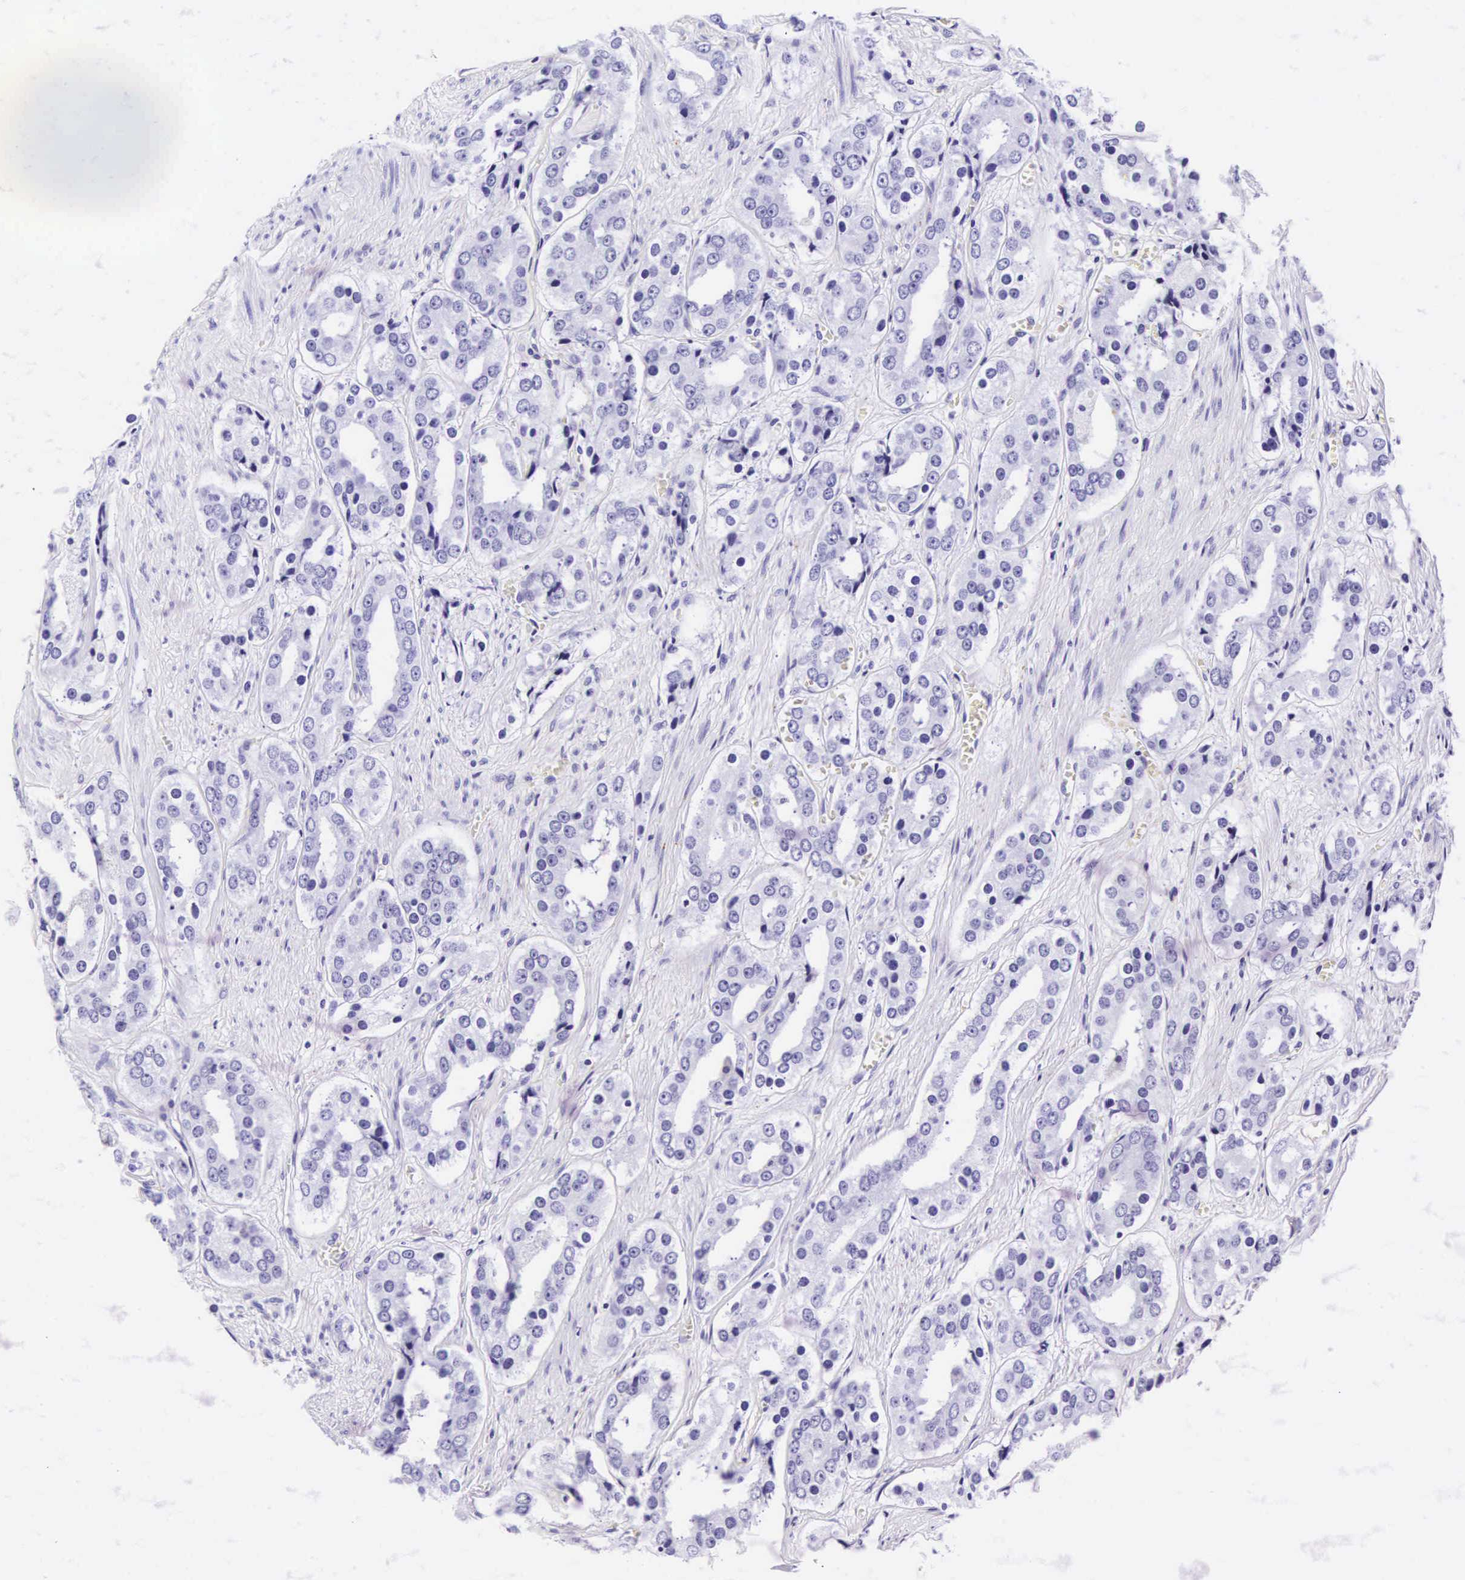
{"staining": {"intensity": "negative", "quantity": "none", "location": "none"}, "tissue": "prostate cancer", "cell_type": "Tumor cells", "image_type": "cancer", "snomed": [{"axis": "morphology", "description": "Adenocarcinoma, Medium grade"}, {"axis": "topography", "description": "Prostate"}], "caption": "The IHC photomicrograph has no significant positivity in tumor cells of prostate cancer tissue. (DAB (3,3'-diaminobenzidine) IHC visualized using brightfield microscopy, high magnification).", "gene": "CD1A", "patient": {"sex": "male", "age": 73}}